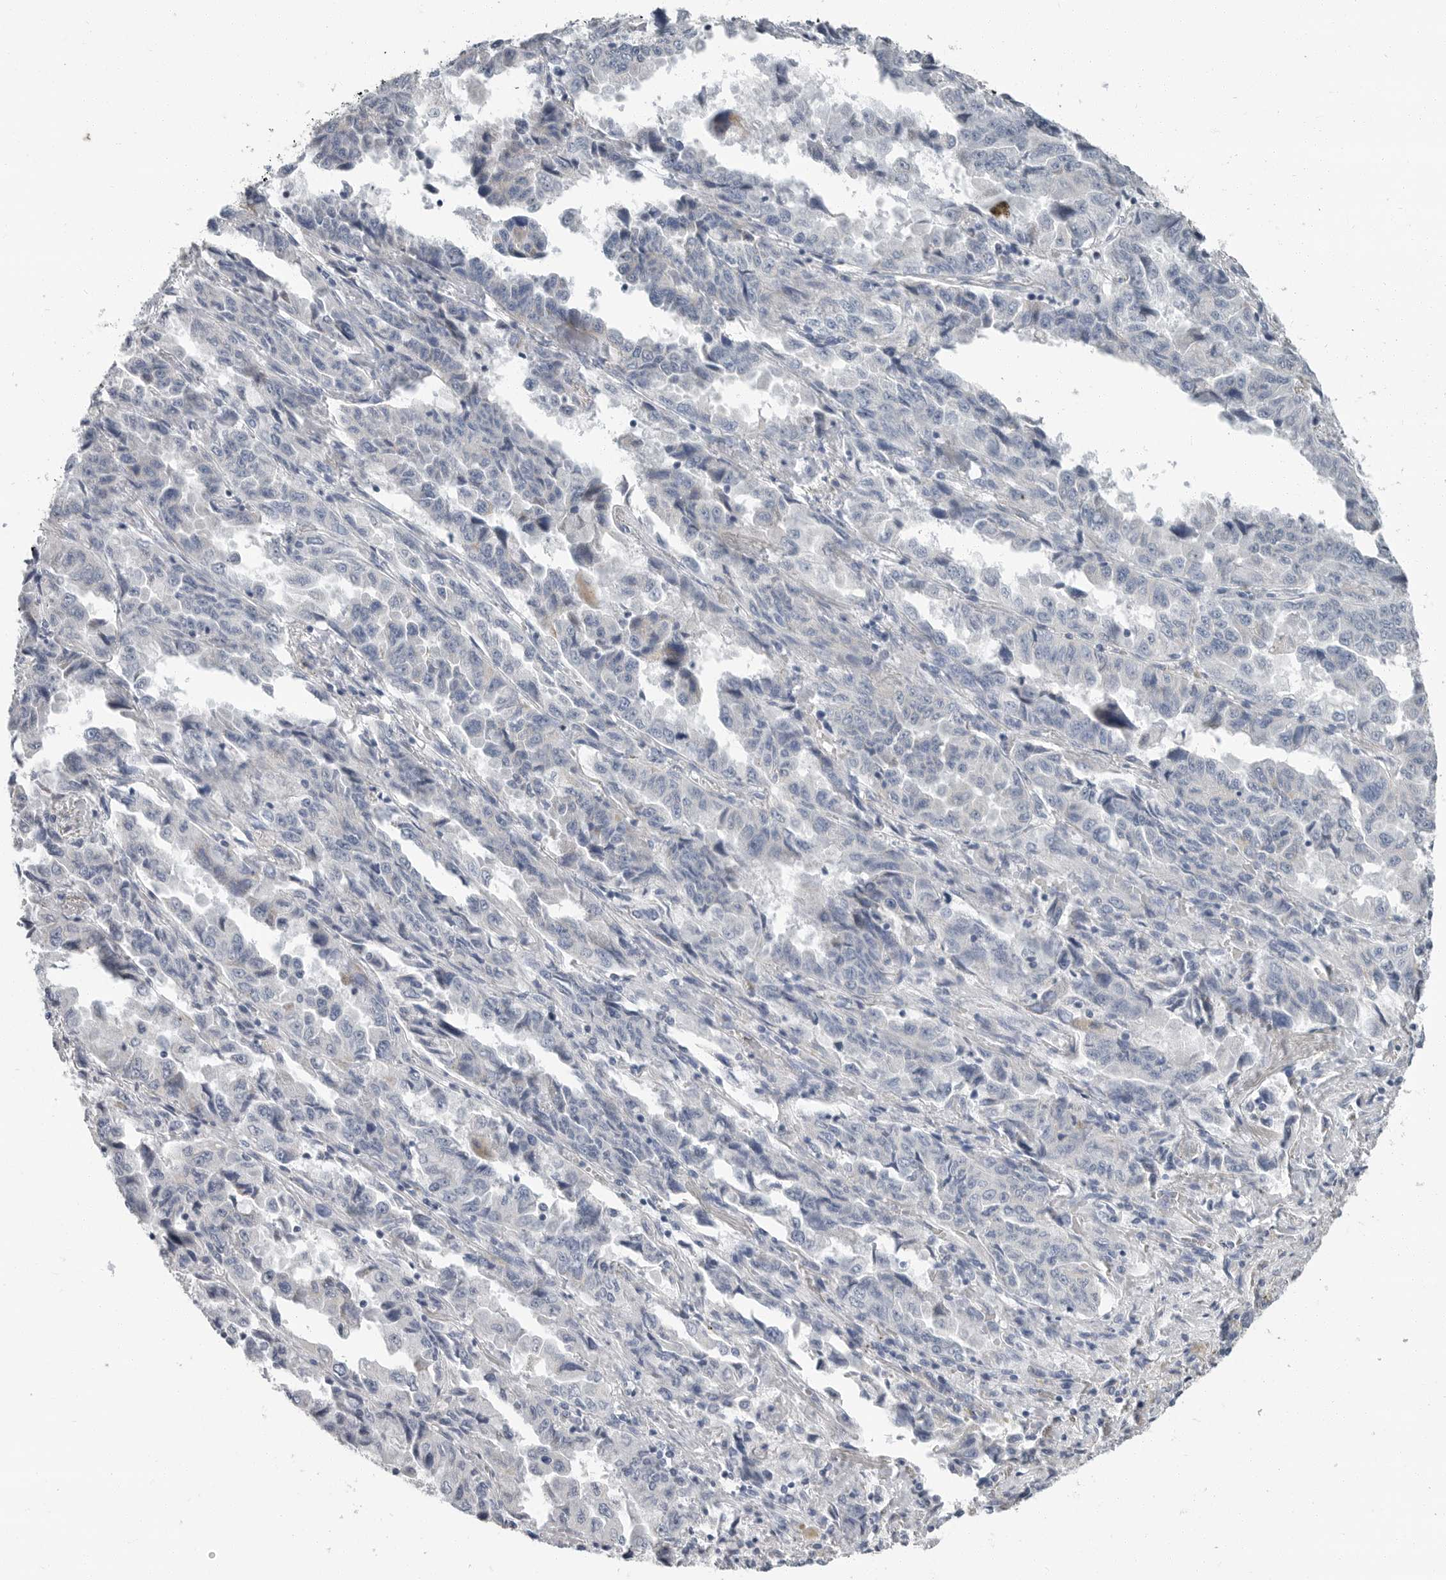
{"staining": {"intensity": "negative", "quantity": "none", "location": "none"}, "tissue": "lung cancer", "cell_type": "Tumor cells", "image_type": "cancer", "snomed": [{"axis": "morphology", "description": "Adenocarcinoma, NOS"}, {"axis": "topography", "description": "Lung"}], "caption": "There is no significant expression in tumor cells of lung cancer.", "gene": "PLN", "patient": {"sex": "female", "age": 51}}